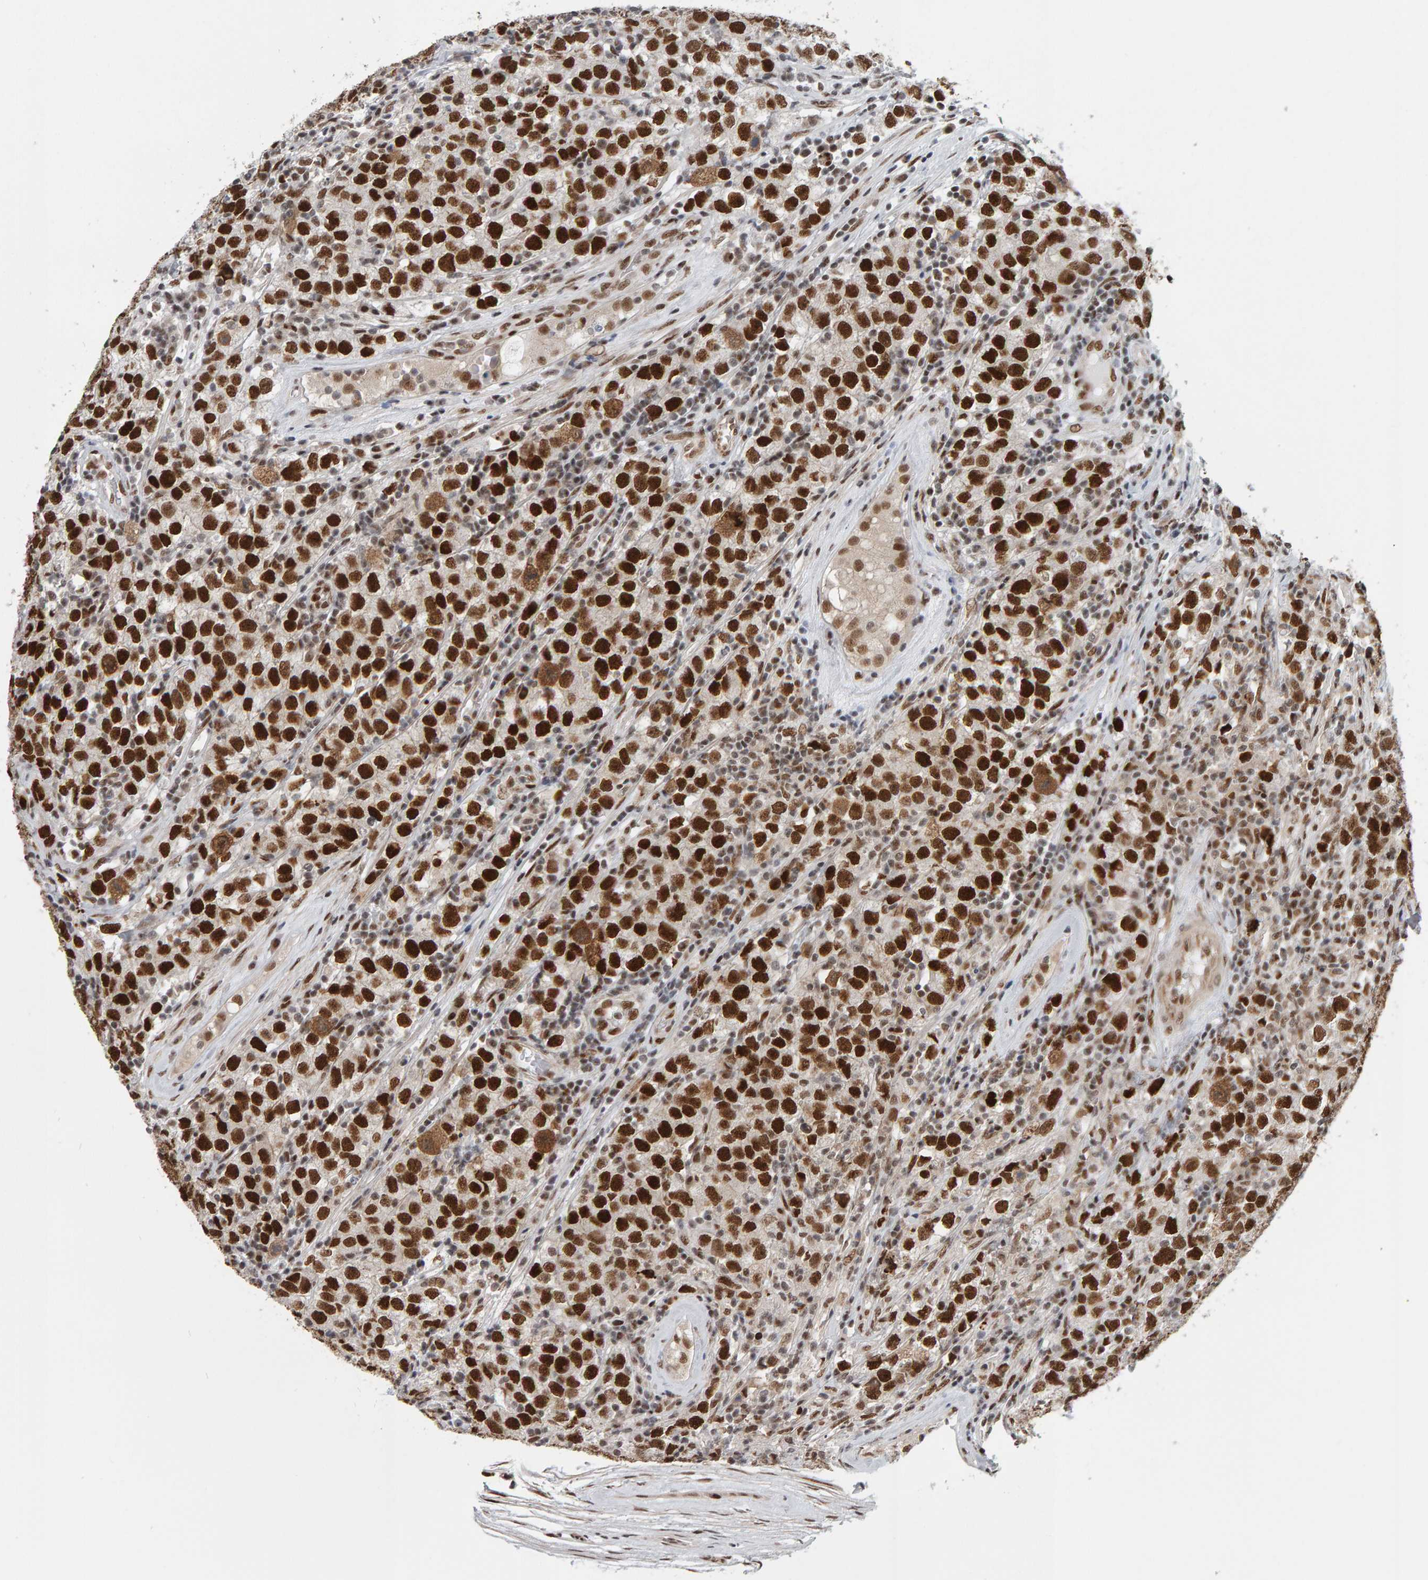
{"staining": {"intensity": "strong", "quantity": ">75%", "location": "nuclear"}, "tissue": "testis cancer", "cell_type": "Tumor cells", "image_type": "cancer", "snomed": [{"axis": "morphology", "description": "Seminoma, NOS"}, {"axis": "morphology", "description": "Carcinoma, Embryonal, NOS"}, {"axis": "topography", "description": "Testis"}], "caption": "There is high levels of strong nuclear staining in tumor cells of embryonal carcinoma (testis), as demonstrated by immunohistochemical staining (brown color).", "gene": "ATF7IP", "patient": {"sex": "male", "age": 28}}